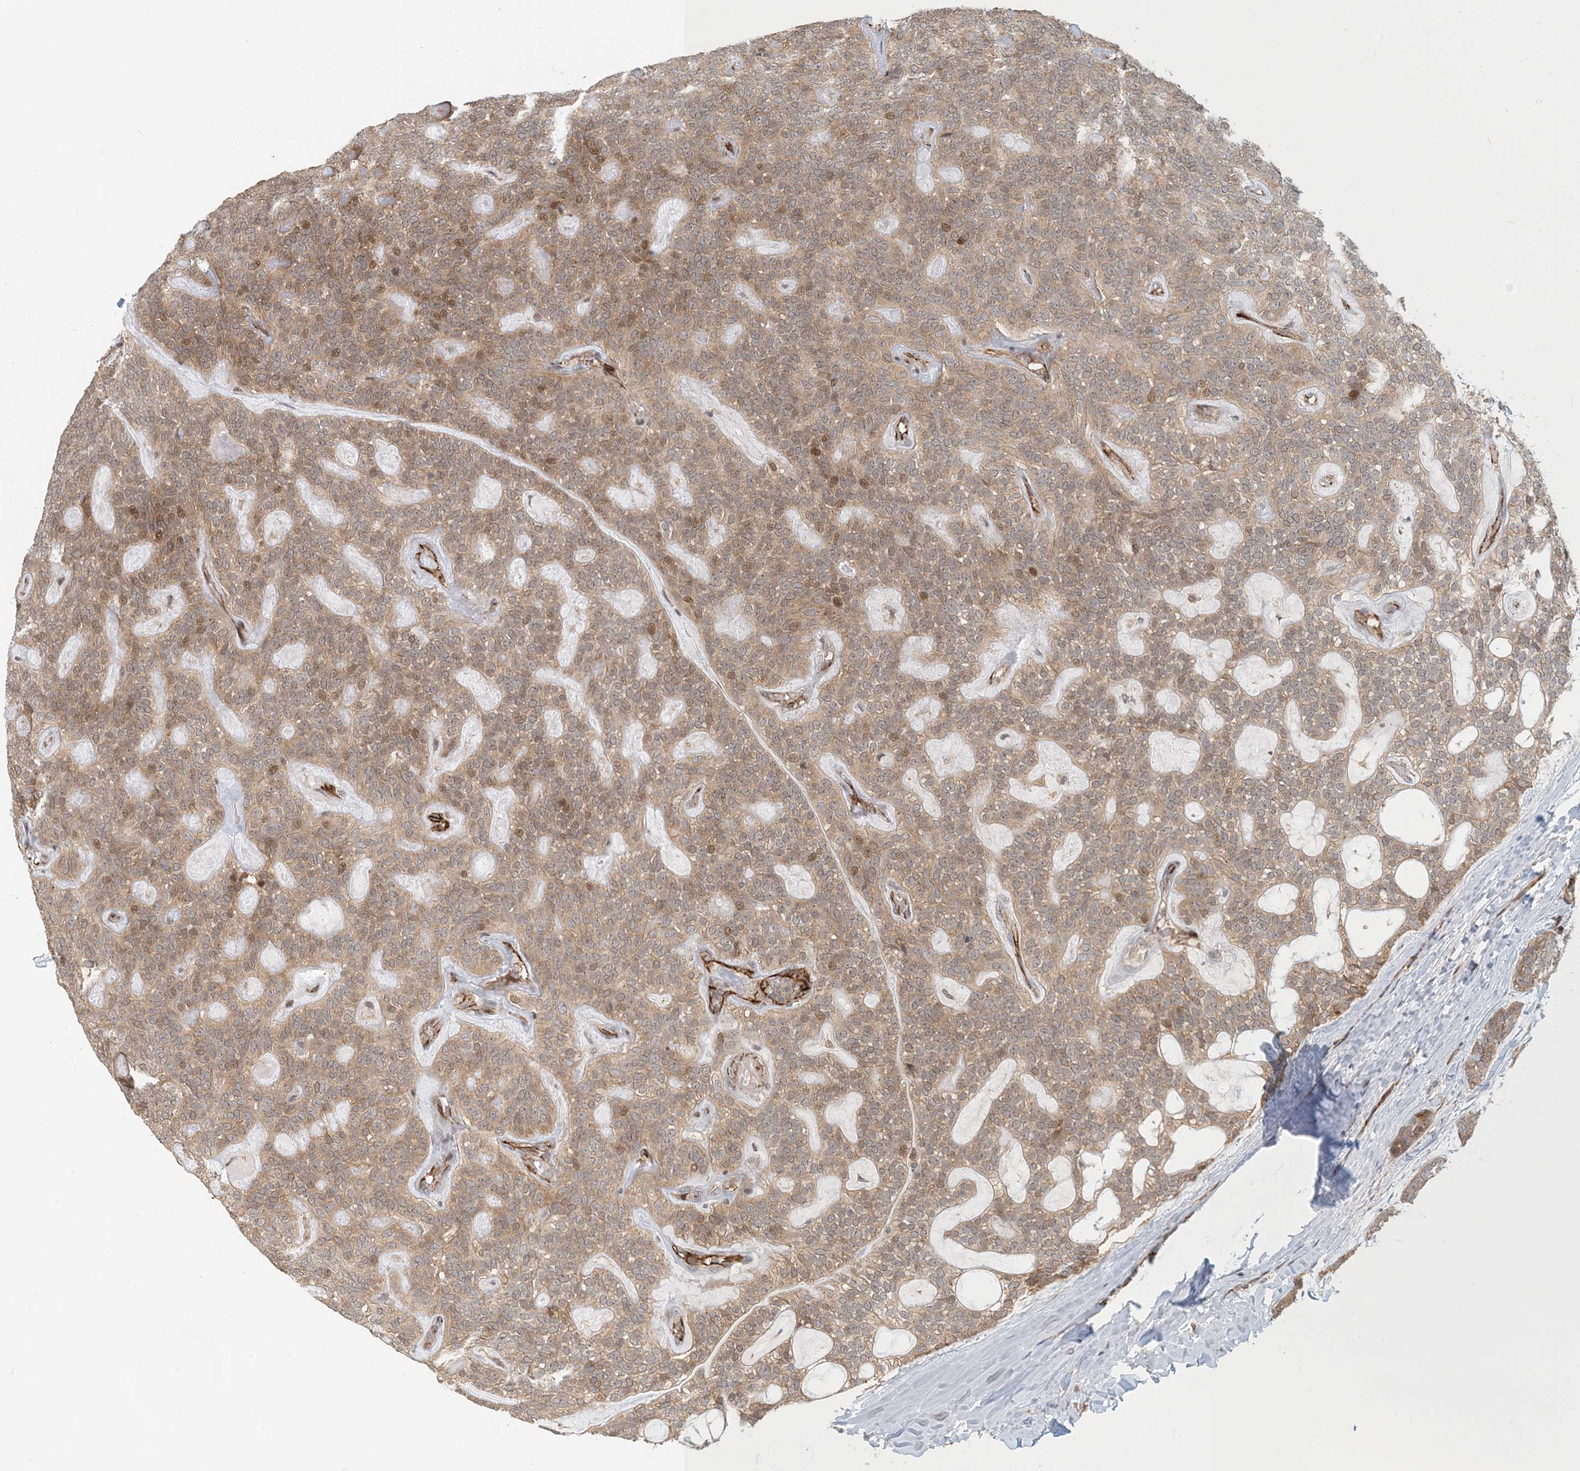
{"staining": {"intensity": "weak", "quantity": ">75%", "location": "cytoplasmic/membranous,nuclear"}, "tissue": "head and neck cancer", "cell_type": "Tumor cells", "image_type": "cancer", "snomed": [{"axis": "morphology", "description": "Adenocarcinoma, NOS"}, {"axis": "topography", "description": "Head-Neck"}], "caption": "An immunohistochemistry photomicrograph of tumor tissue is shown. Protein staining in brown shows weak cytoplasmic/membranous and nuclear positivity in adenocarcinoma (head and neck) within tumor cells.", "gene": "MAPKBP1", "patient": {"sex": "male", "age": 66}}